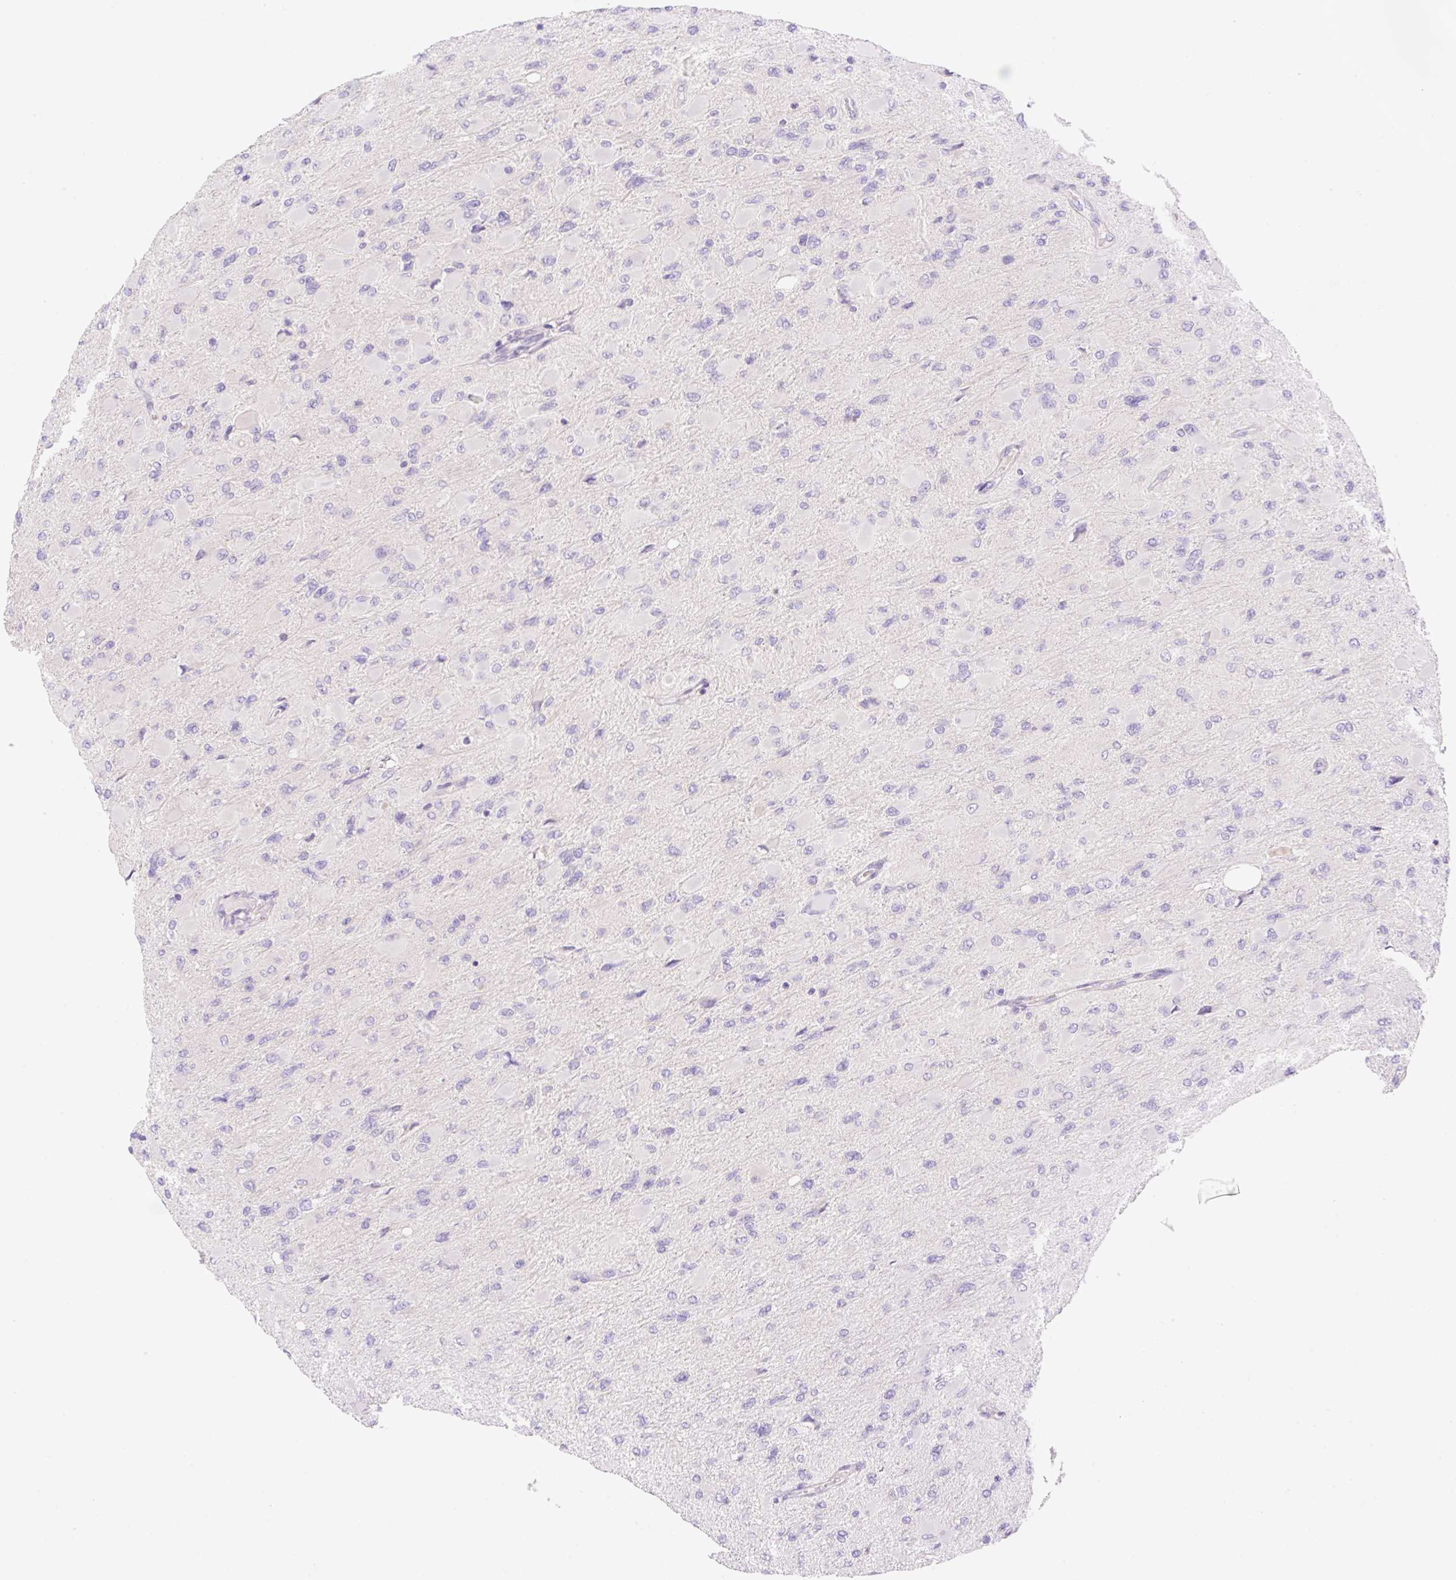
{"staining": {"intensity": "negative", "quantity": "none", "location": "none"}, "tissue": "glioma", "cell_type": "Tumor cells", "image_type": "cancer", "snomed": [{"axis": "morphology", "description": "Glioma, malignant, High grade"}, {"axis": "topography", "description": "Cerebral cortex"}], "caption": "High magnification brightfield microscopy of malignant glioma (high-grade) stained with DAB (3,3'-diaminobenzidine) (brown) and counterstained with hematoxylin (blue): tumor cells show no significant expression.", "gene": "DENND5A", "patient": {"sex": "female", "age": 36}}